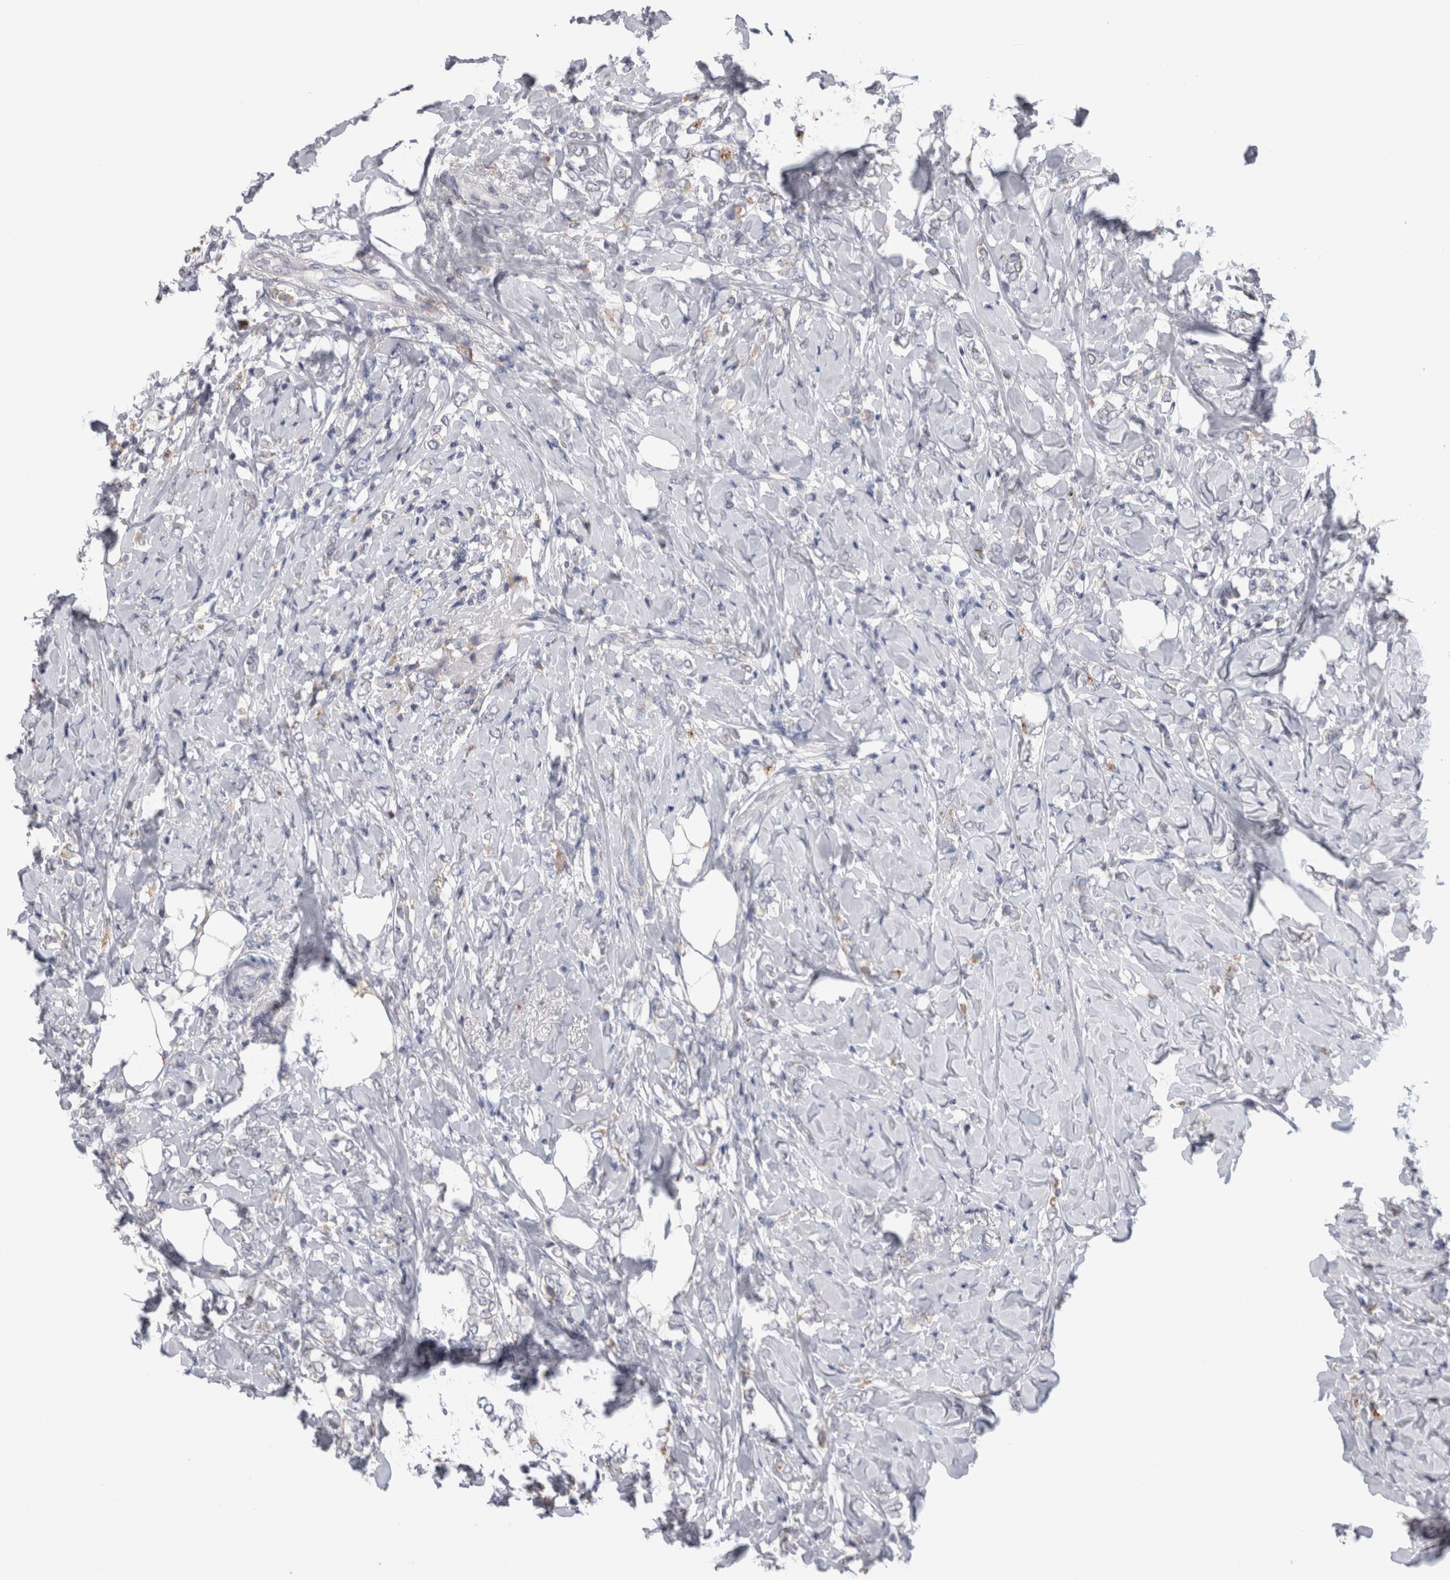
{"staining": {"intensity": "negative", "quantity": "none", "location": "none"}, "tissue": "breast cancer", "cell_type": "Tumor cells", "image_type": "cancer", "snomed": [{"axis": "morphology", "description": "Normal tissue, NOS"}, {"axis": "morphology", "description": "Lobular carcinoma"}, {"axis": "topography", "description": "Breast"}], "caption": "High magnification brightfield microscopy of breast cancer stained with DAB (3,3'-diaminobenzidine) (brown) and counterstained with hematoxylin (blue): tumor cells show no significant positivity. Brightfield microscopy of IHC stained with DAB (3,3'-diaminobenzidine) (brown) and hematoxylin (blue), captured at high magnification.", "gene": "SMAP2", "patient": {"sex": "female", "age": 47}}